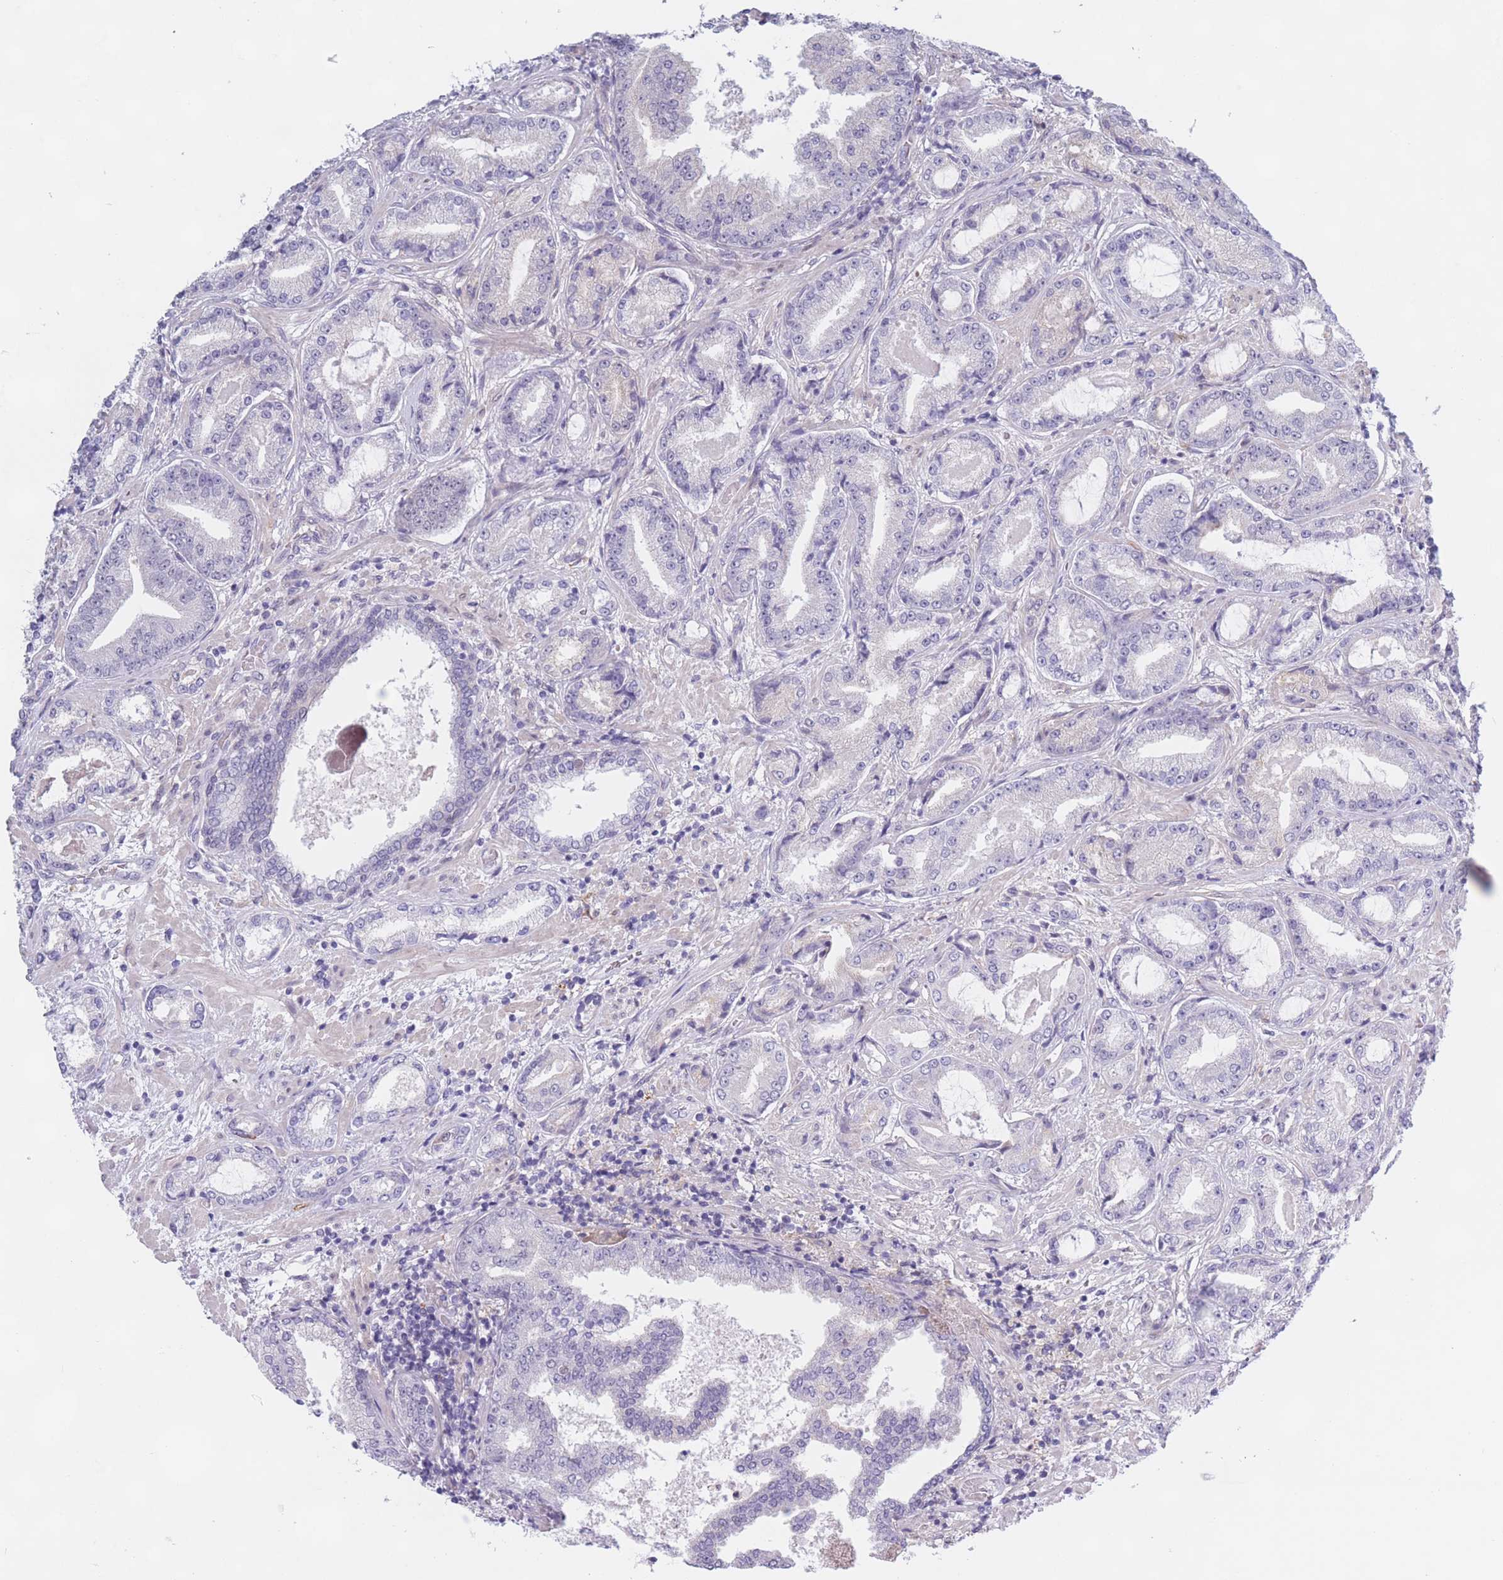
{"staining": {"intensity": "negative", "quantity": "none", "location": "none"}, "tissue": "prostate cancer", "cell_type": "Tumor cells", "image_type": "cancer", "snomed": [{"axis": "morphology", "description": "Adenocarcinoma, High grade"}, {"axis": "topography", "description": "Prostate"}], "caption": "This micrograph is of prostate high-grade adenocarcinoma stained with immunohistochemistry to label a protein in brown with the nuclei are counter-stained blue. There is no positivity in tumor cells.", "gene": "PODXL", "patient": {"sex": "male", "age": 68}}